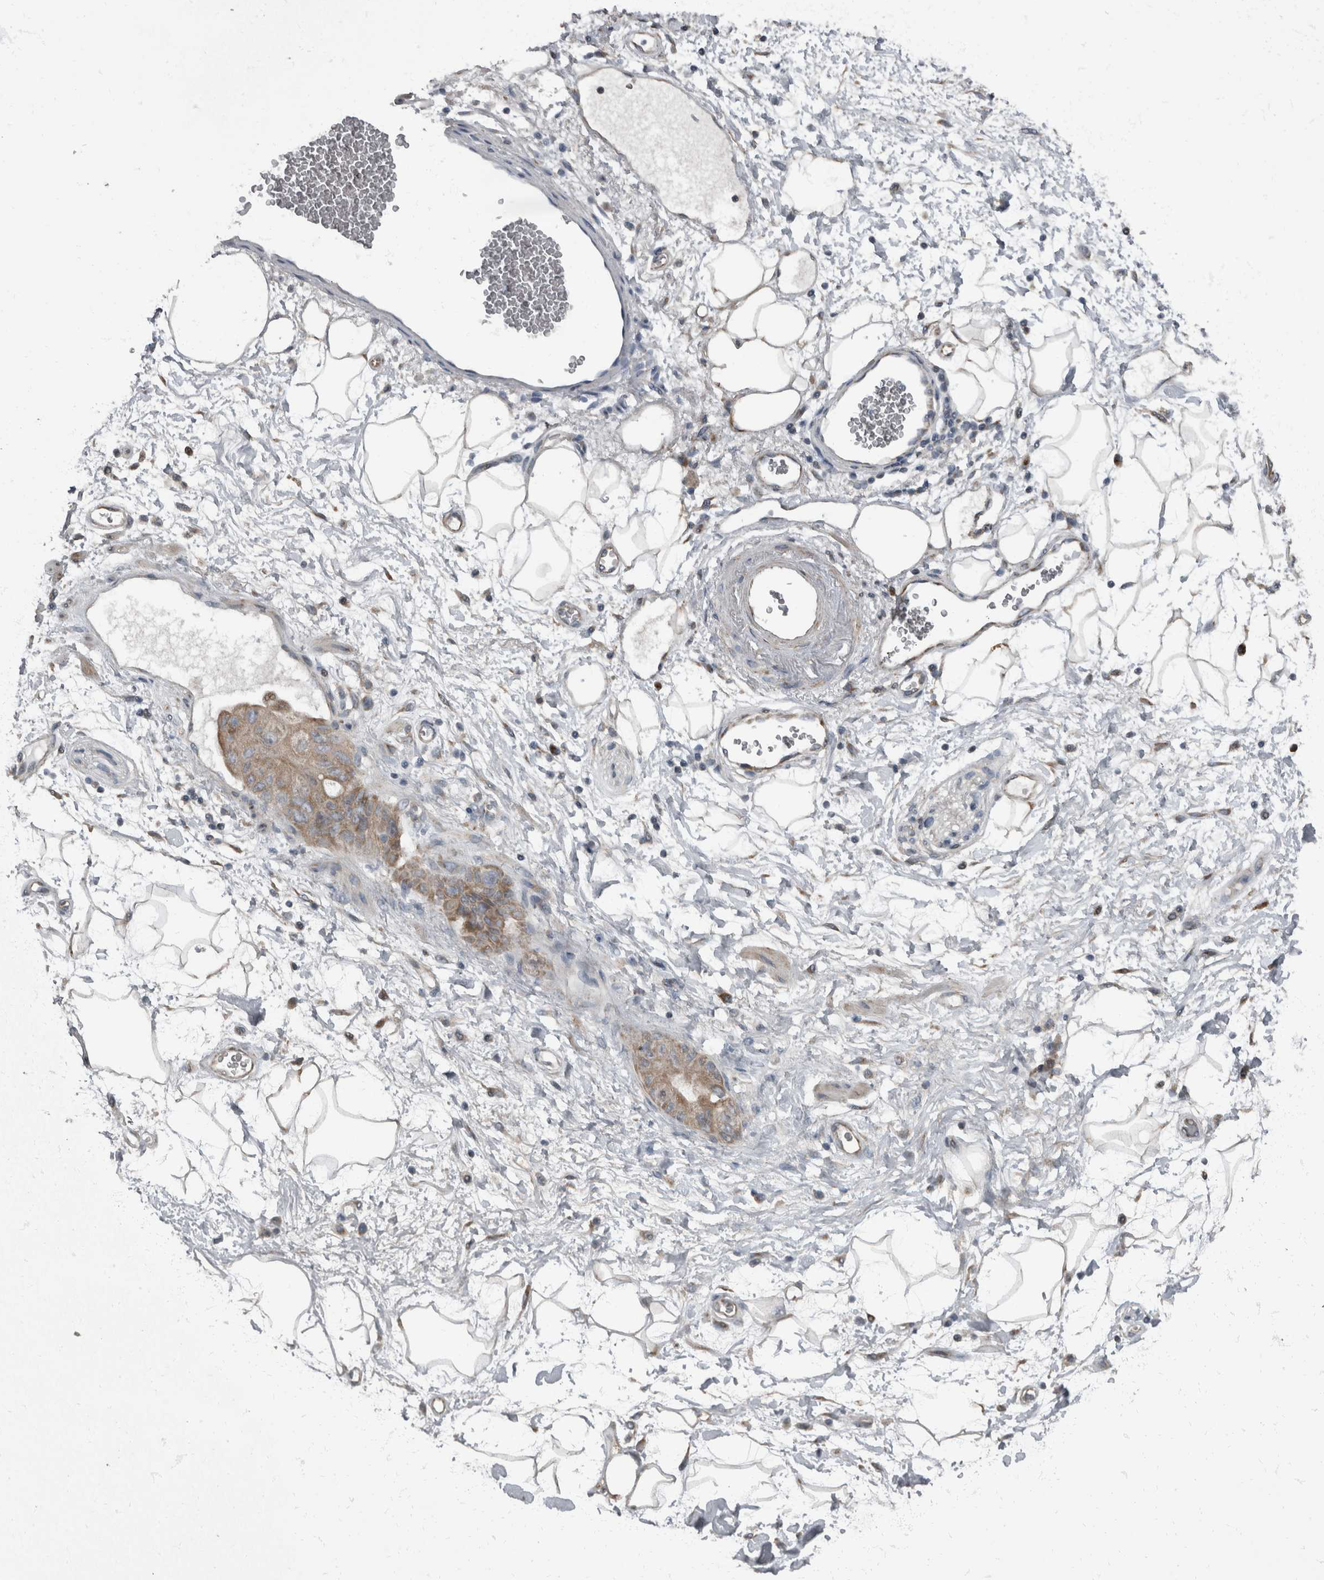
{"staining": {"intensity": "negative", "quantity": "none", "location": "none"}, "tissue": "adipose tissue", "cell_type": "Adipocytes", "image_type": "normal", "snomed": [{"axis": "morphology", "description": "Normal tissue, NOS"}, {"axis": "morphology", "description": "Adenocarcinoma, NOS"}, {"axis": "topography", "description": "Duodenum"}, {"axis": "topography", "description": "Peripheral nerve tissue"}], "caption": "Immunohistochemistry (IHC) of benign adipose tissue shows no staining in adipocytes. Nuclei are stained in blue.", "gene": "RABGGTB", "patient": {"sex": "female", "age": 60}}